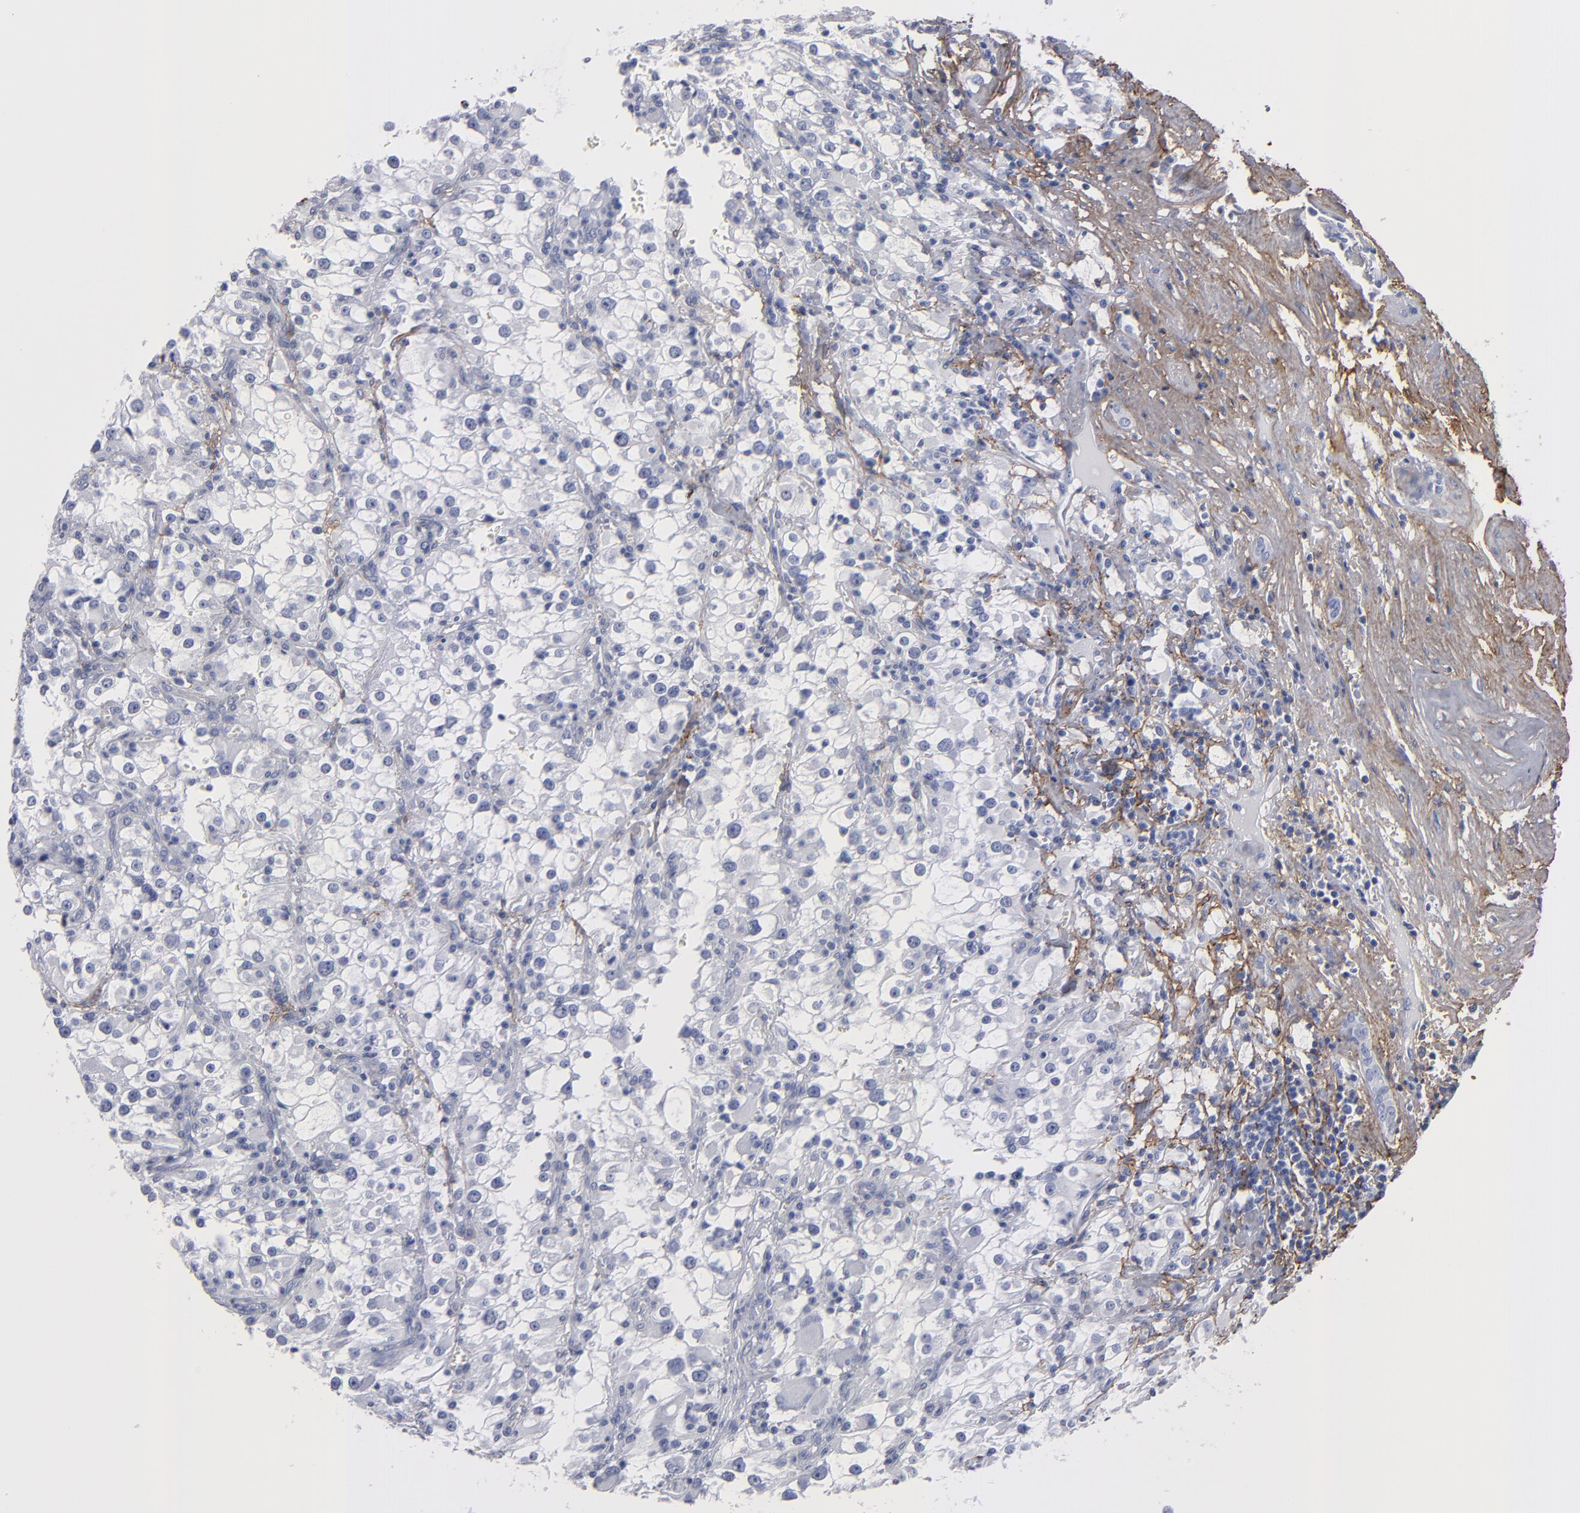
{"staining": {"intensity": "negative", "quantity": "none", "location": "none"}, "tissue": "renal cancer", "cell_type": "Tumor cells", "image_type": "cancer", "snomed": [{"axis": "morphology", "description": "Adenocarcinoma, NOS"}, {"axis": "topography", "description": "Kidney"}], "caption": "The image displays no significant expression in tumor cells of renal cancer. (DAB immunohistochemistry visualized using brightfield microscopy, high magnification).", "gene": "EMILIN1", "patient": {"sex": "female", "age": 52}}